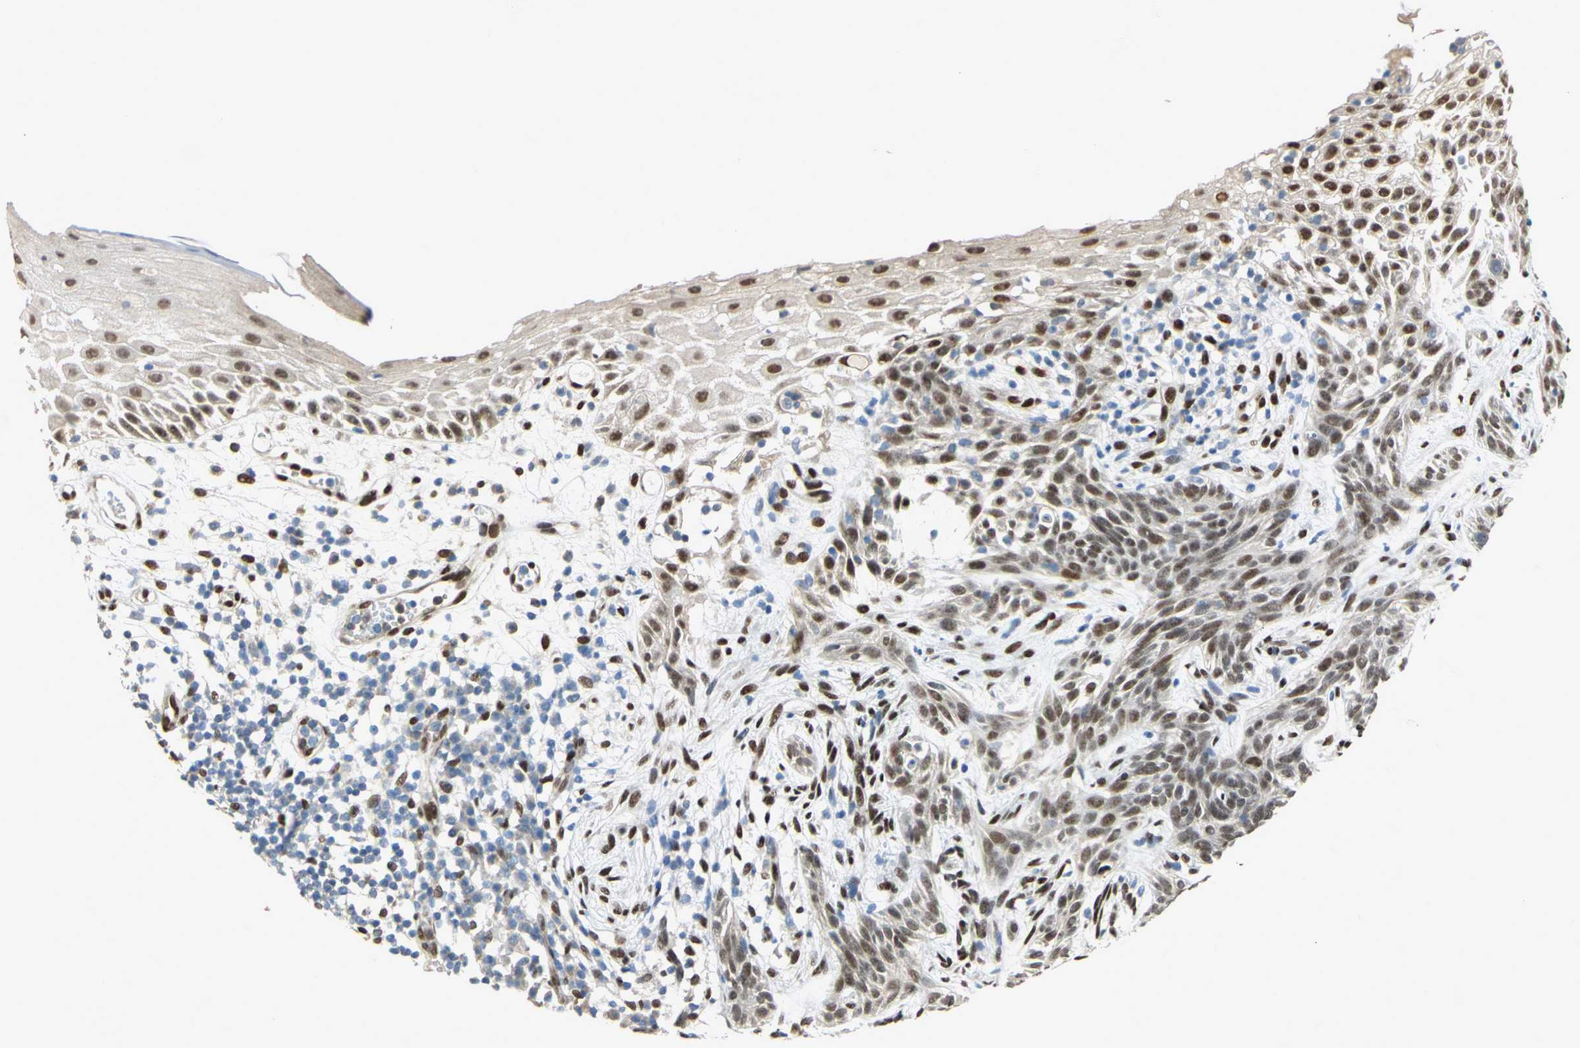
{"staining": {"intensity": "moderate", "quantity": ">75%", "location": "nuclear"}, "tissue": "skin cancer", "cell_type": "Tumor cells", "image_type": "cancer", "snomed": [{"axis": "morphology", "description": "Normal tissue, NOS"}, {"axis": "morphology", "description": "Basal cell carcinoma"}, {"axis": "topography", "description": "Skin"}], "caption": "Tumor cells reveal moderate nuclear expression in approximately >75% of cells in basal cell carcinoma (skin).", "gene": "RBFOX2", "patient": {"sex": "female", "age": 69}}